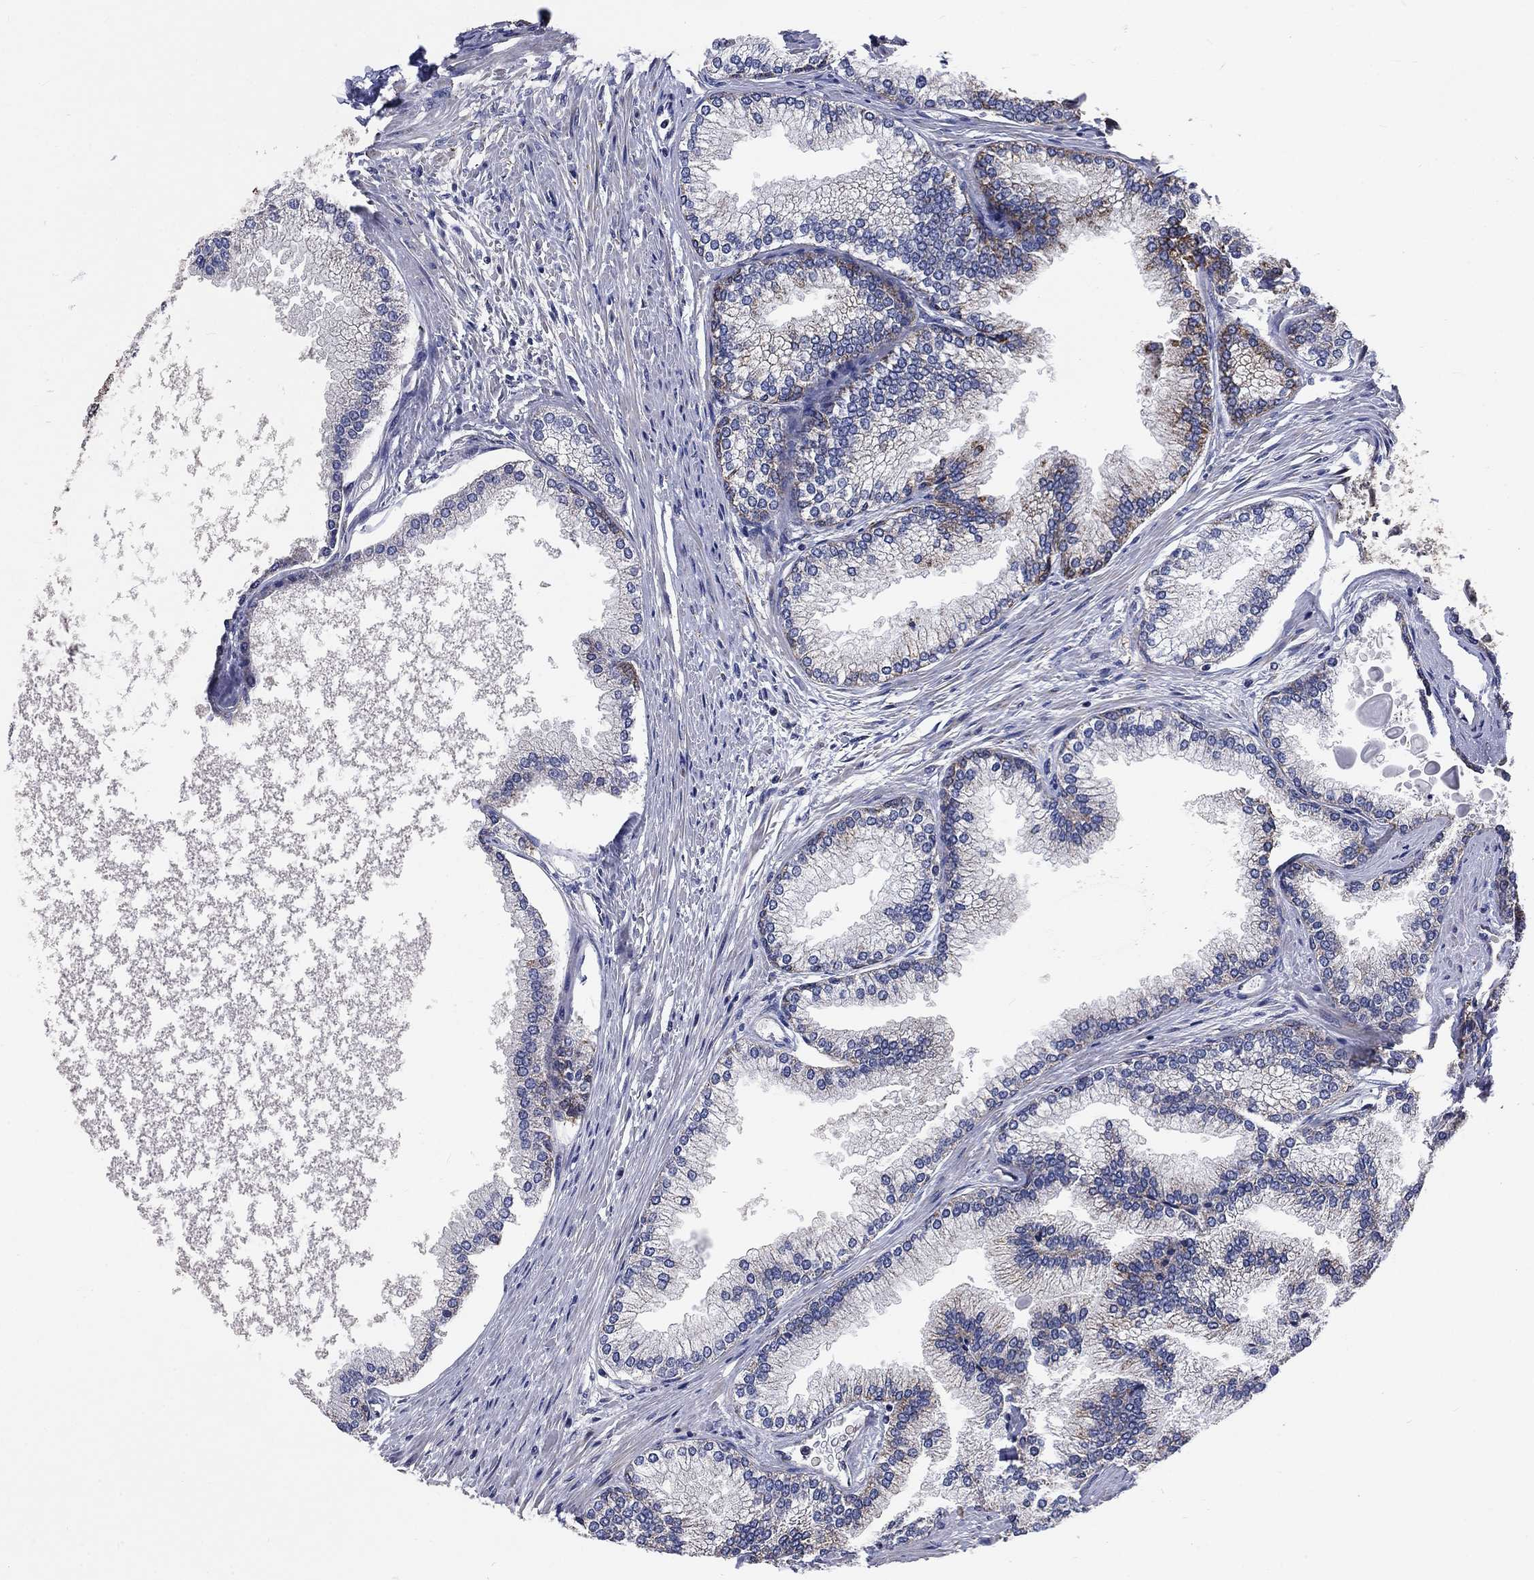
{"staining": {"intensity": "moderate", "quantity": "25%-75%", "location": "cytoplasmic/membranous"}, "tissue": "prostate", "cell_type": "Glandular cells", "image_type": "normal", "snomed": [{"axis": "morphology", "description": "Normal tissue, NOS"}, {"axis": "topography", "description": "Prostate"}], "caption": "The immunohistochemical stain shows moderate cytoplasmic/membranous staining in glandular cells of benign prostate.", "gene": "NME7", "patient": {"sex": "male", "age": 72}}